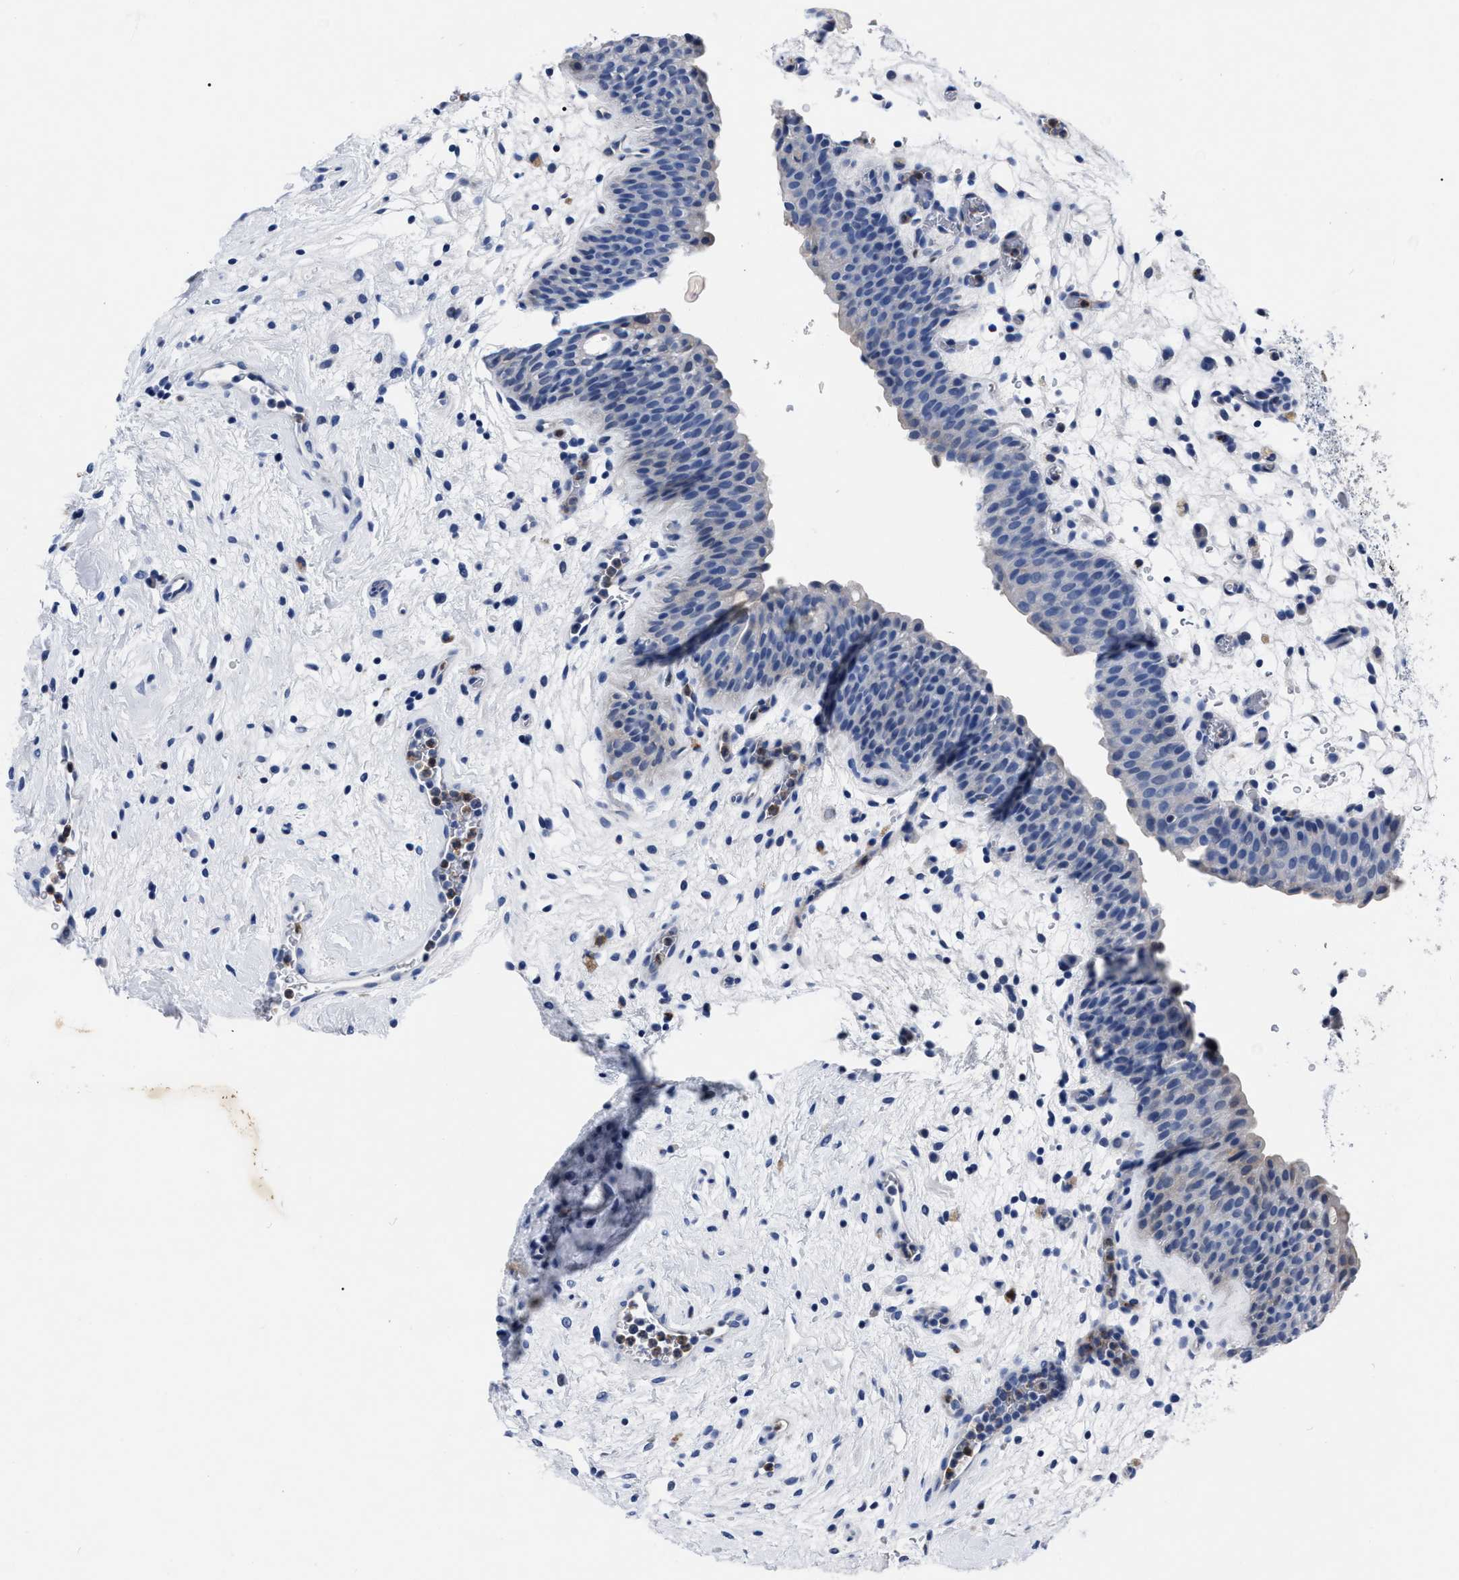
{"staining": {"intensity": "negative", "quantity": "none", "location": "none"}, "tissue": "urinary bladder", "cell_type": "Urothelial cells", "image_type": "normal", "snomed": [{"axis": "morphology", "description": "Normal tissue, NOS"}, {"axis": "topography", "description": "Urinary bladder"}], "caption": "This is an IHC micrograph of unremarkable urinary bladder. There is no staining in urothelial cells.", "gene": "OR10G3", "patient": {"sex": "male", "age": 37}}